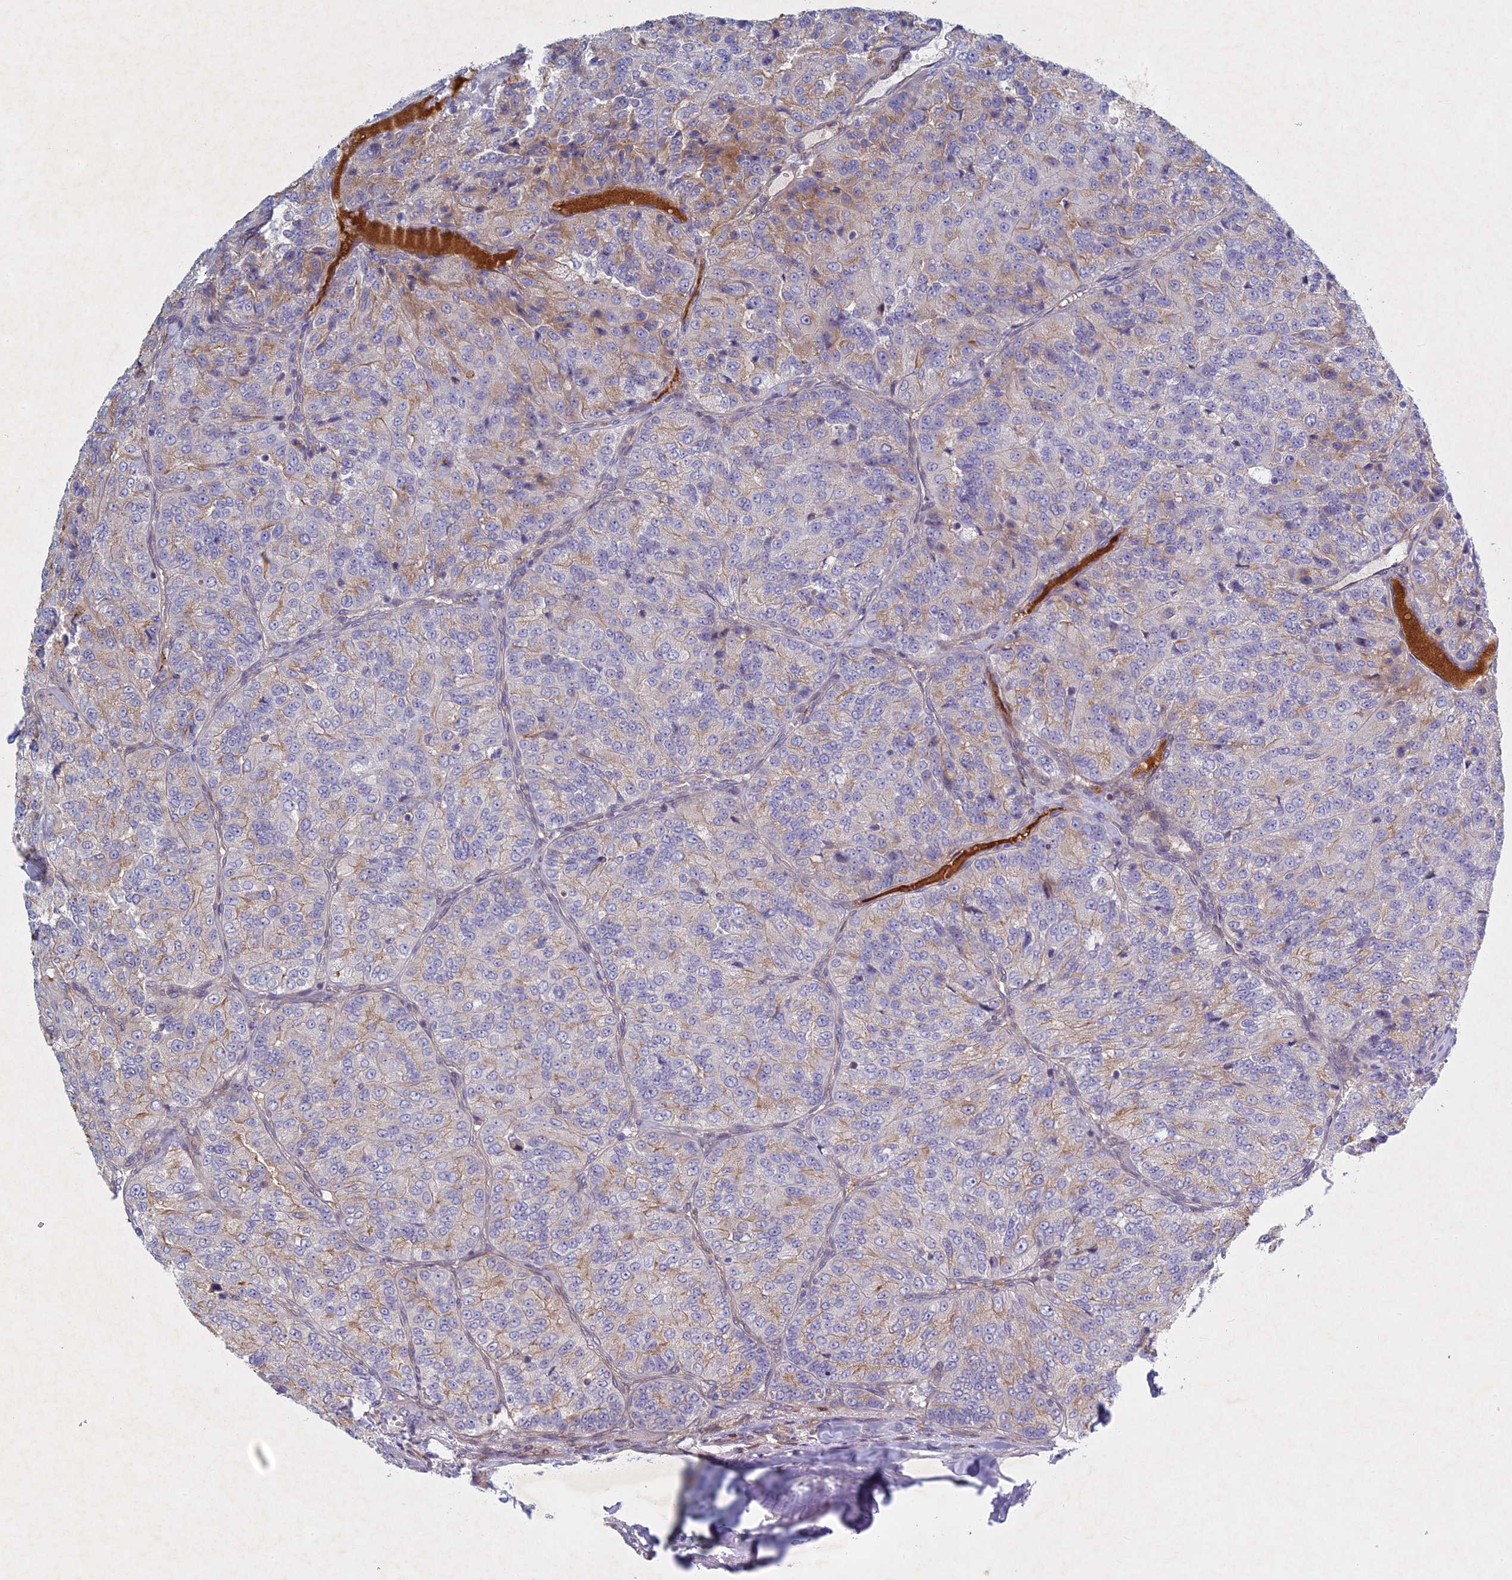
{"staining": {"intensity": "weak", "quantity": "<25%", "location": "cytoplasmic/membranous"}, "tissue": "renal cancer", "cell_type": "Tumor cells", "image_type": "cancer", "snomed": [{"axis": "morphology", "description": "Adenocarcinoma, NOS"}, {"axis": "topography", "description": "Kidney"}], "caption": "Renal adenocarcinoma stained for a protein using immunohistochemistry reveals no staining tumor cells.", "gene": "PTHLH", "patient": {"sex": "female", "age": 63}}